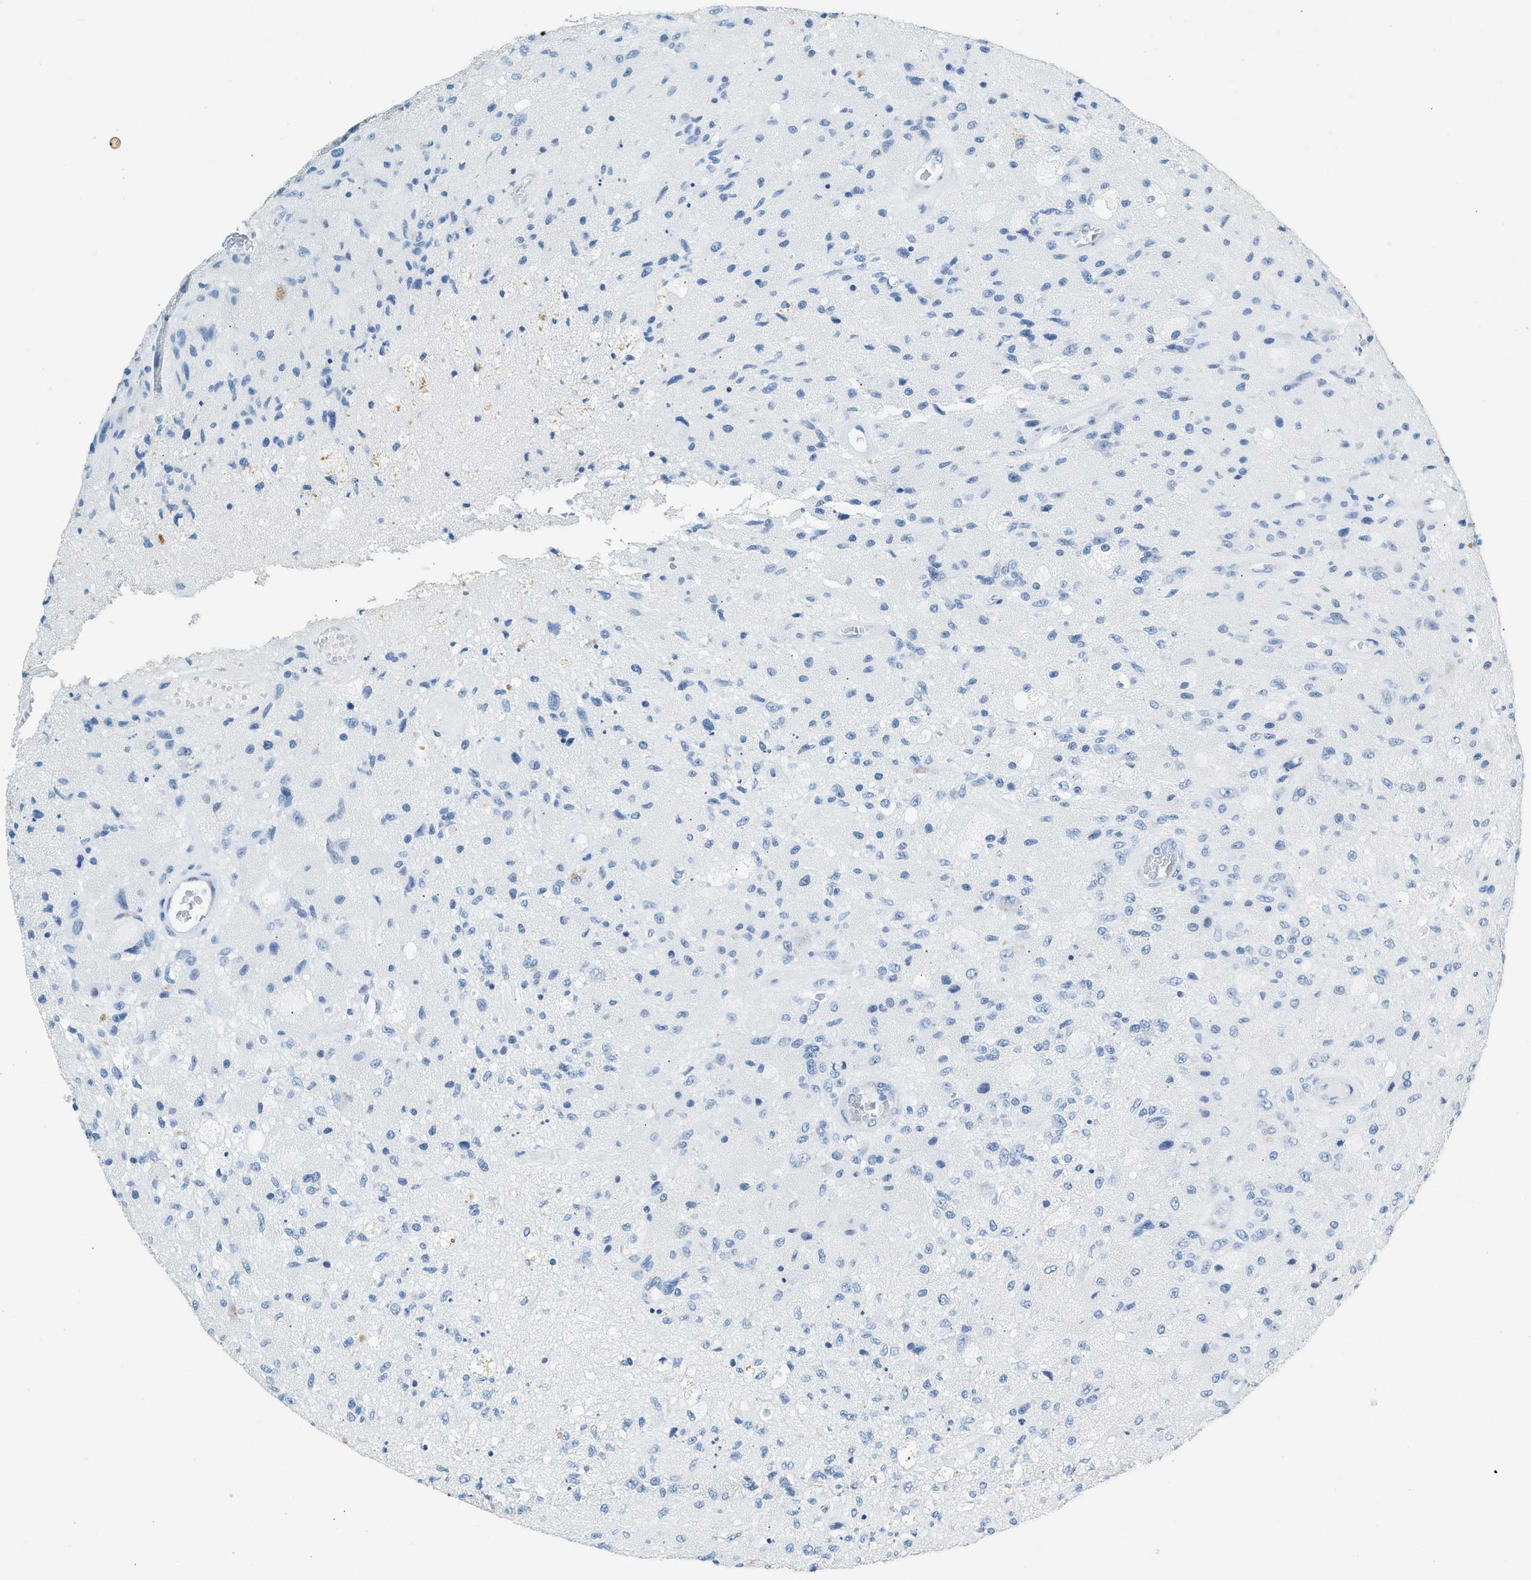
{"staining": {"intensity": "negative", "quantity": "none", "location": "none"}, "tissue": "glioma", "cell_type": "Tumor cells", "image_type": "cancer", "snomed": [{"axis": "morphology", "description": "Normal tissue, NOS"}, {"axis": "morphology", "description": "Glioma, malignant, High grade"}, {"axis": "topography", "description": "Cerebral cortex"}], "caption": "An image of human glioma is negative for staining in tumor cells.", "gene": "HHATL", "patient": {"sex": "male", "age": 77}}